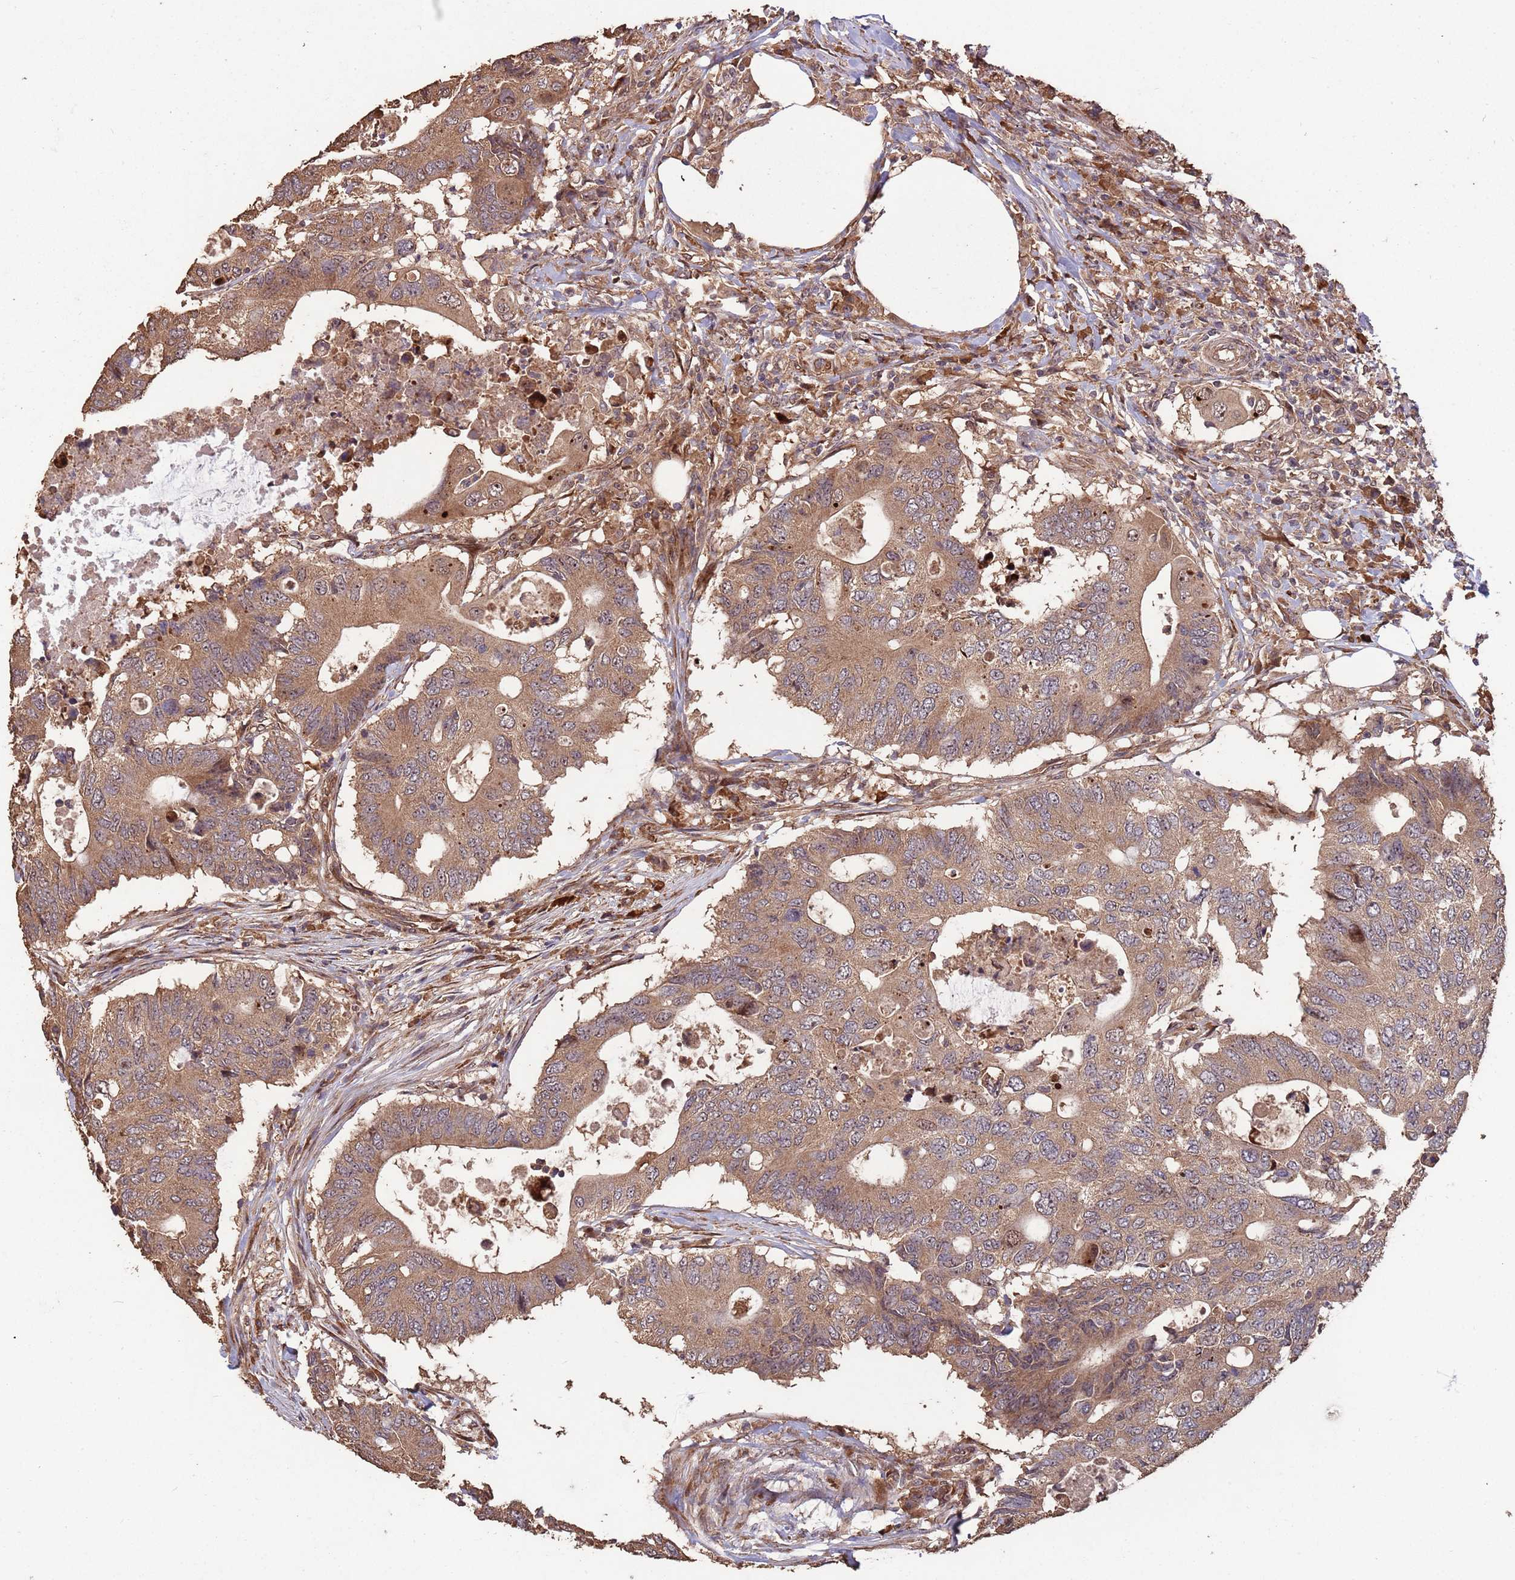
{"staining": {"intensity": "moderate", "quantity": ">75%", "location": "cytoplasmic/membranous,nuclear"}, "tissue": "colorectal cancer", "cell_type": "Tumor cells", "image_type": "cancer", "snomed": [{"axis": "morphology", "description": "Adenocarcinoma, NOS"}, {"axis": "topography", "description": "Colon"}], "caption": "Adenocarcinoma (colorectal) was stained to show a protein in brown. There is medium levels of moderate cytoplasmic/membranous and nuclear expression in about >75% of tumor cells. Nuclei are stained in blue.", "gene": "ZNF428", "patient": {"sex": "male", "age": 71}}